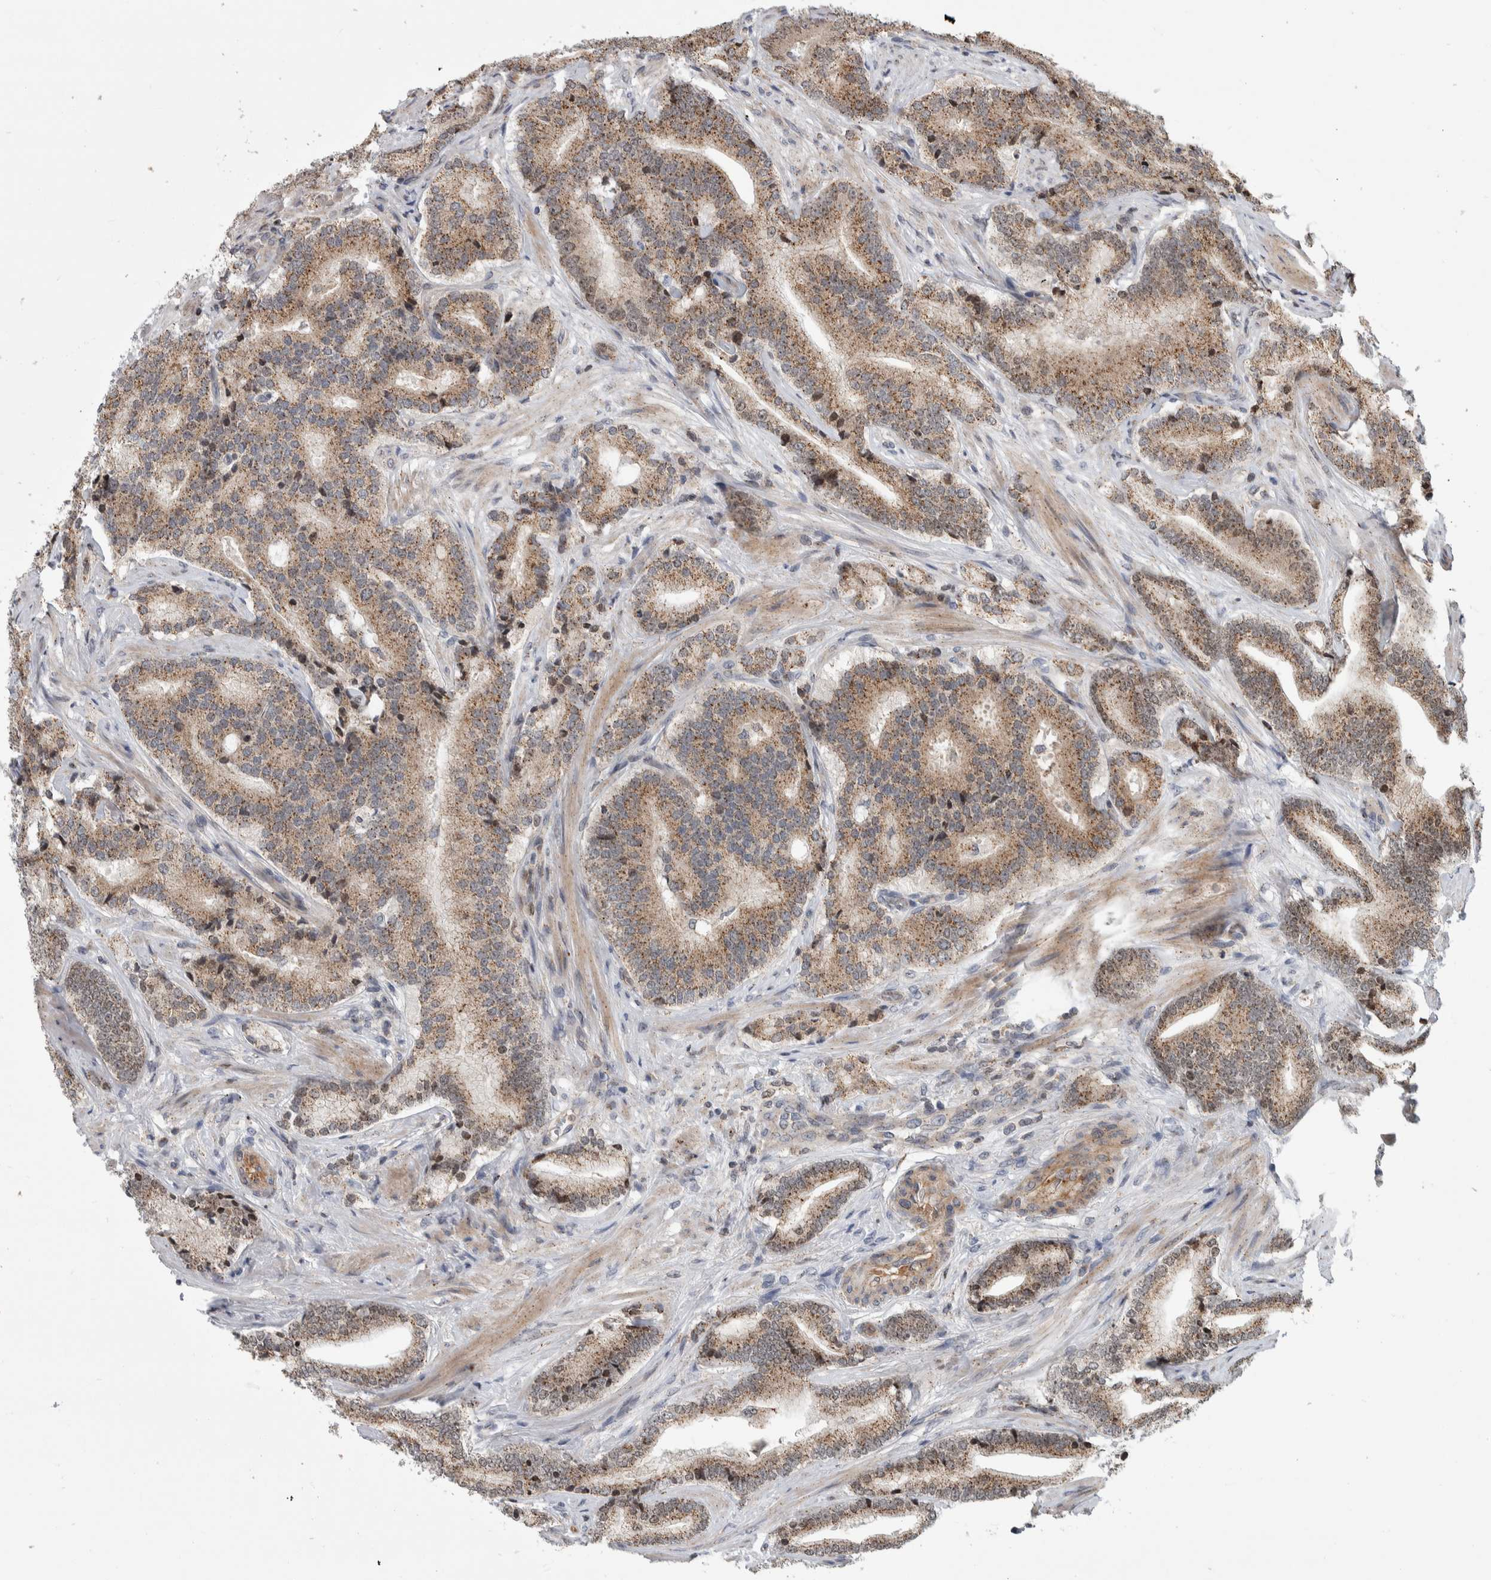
{"staining": {"intensity": "weak", "quantity": ">75%", "location": "cytoplasmic/membranous"}, "tissue": "prostate cancer", "cell_type": "Tumor cells", "image_type": "cancer", "snomed": [{"axis": "morphology", "description": "Adenocarcinoma, High grade"}, {"axis": "topography", "description": "Prostate"}], "caption": "Protein staining demonstrates weak cytoplasmic/membranous positivity in approximately >75% of tumor cells in prostate cancer. (brown staining indicates protein expression, while blue staining denotes nuclei).", "gene": "MSL1", "patient": {"sex": "male", "age": 55}}